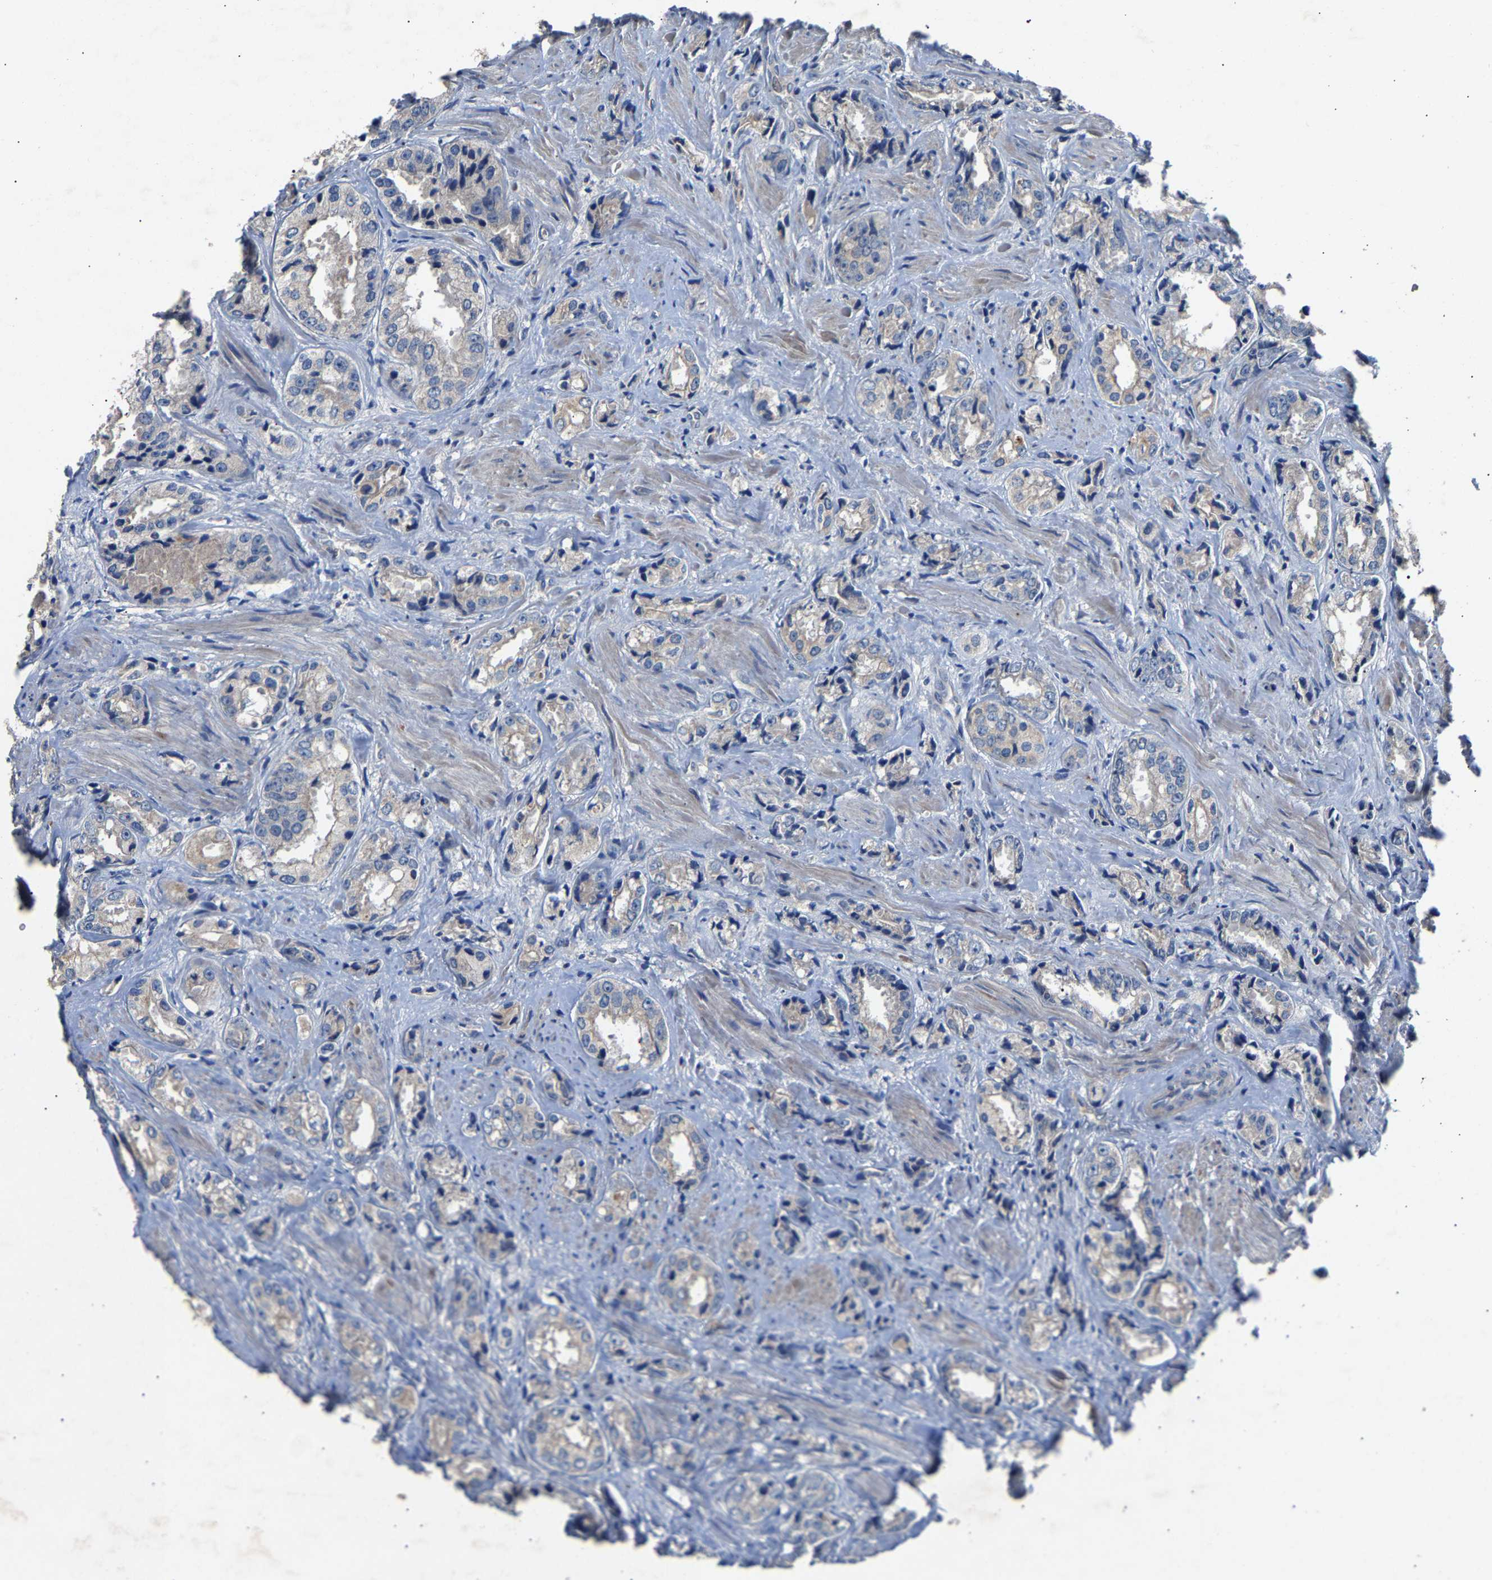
{"staining": {"intensity": "negative", "quantity": "none", "location": "none"}, "tissue": "prostate cancer", "cell_type": "Tumor cells", "image_type": "cancer", "snomed": [{"axis": "morphology", "description": "Adenocarcinoma, High grade"}, {"axis": "topography", "description": "Prostate"}], "caption": "Human prostate cancer stained for a protein using immunohistochemistry (IHC) shows no positivity in tumor cells.", "gene": "CCDC171", "patient": {"sex": "male", "age": 61}}